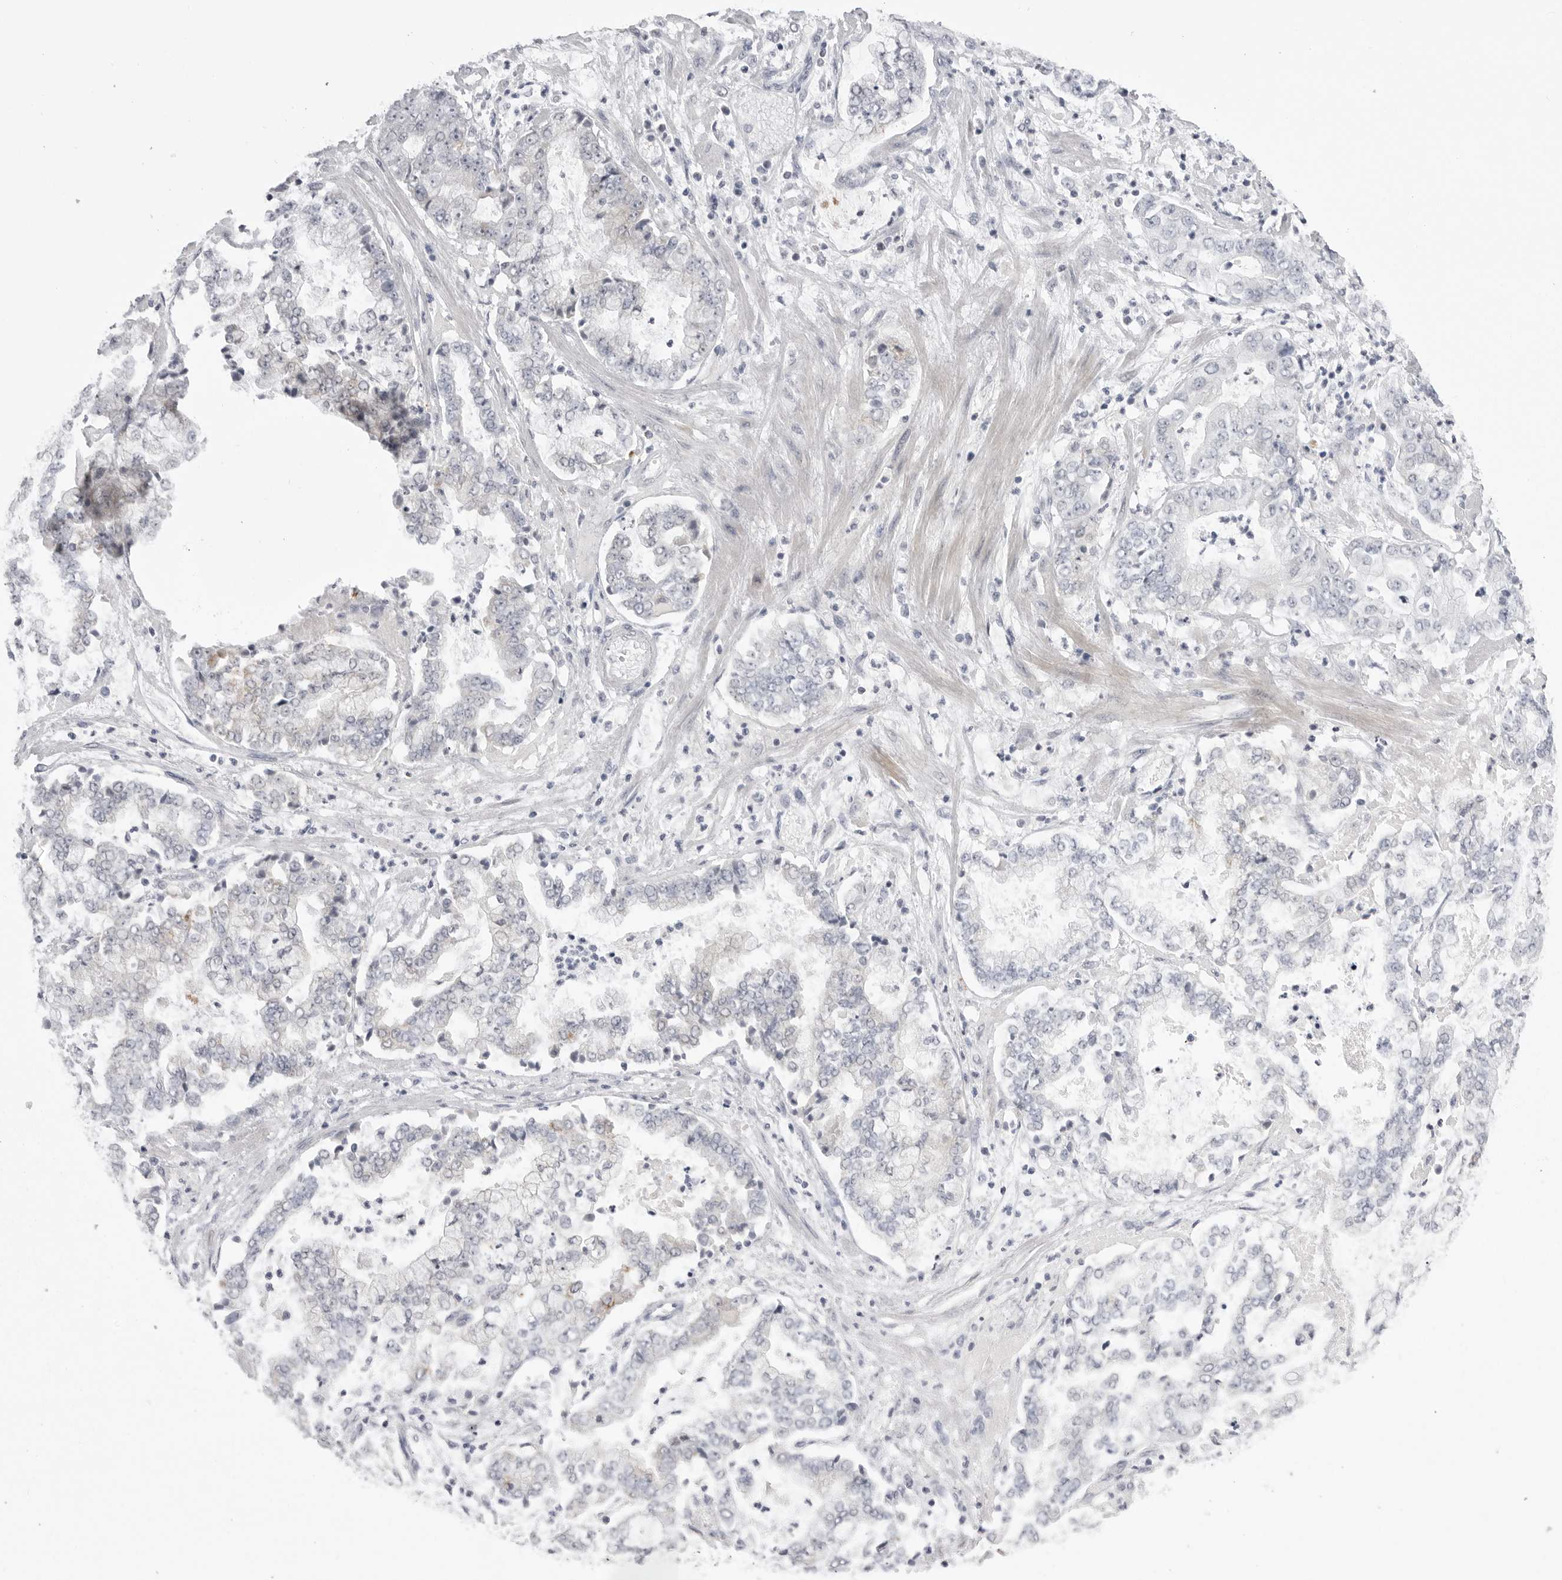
{"staining": {"intensity": "negative", "quantity": "none", "location": "none"}, "tissue": "stomach cancer", "cell_type": "Tumor cells", "image_type": "cancer", "snomed": [{"axis": "morphology", "description": "Adenocarcinoma, NOS"}, {"axis": "topography", "description": "Stomach"}], "caption": "High power microscopy micrograph of an immunohistochemistry photomicrograph of stomach cancer, revealing no significant staining in tumor cells.", "gene": "TUFM", "patient": {"sex": "male", "age": 76}}